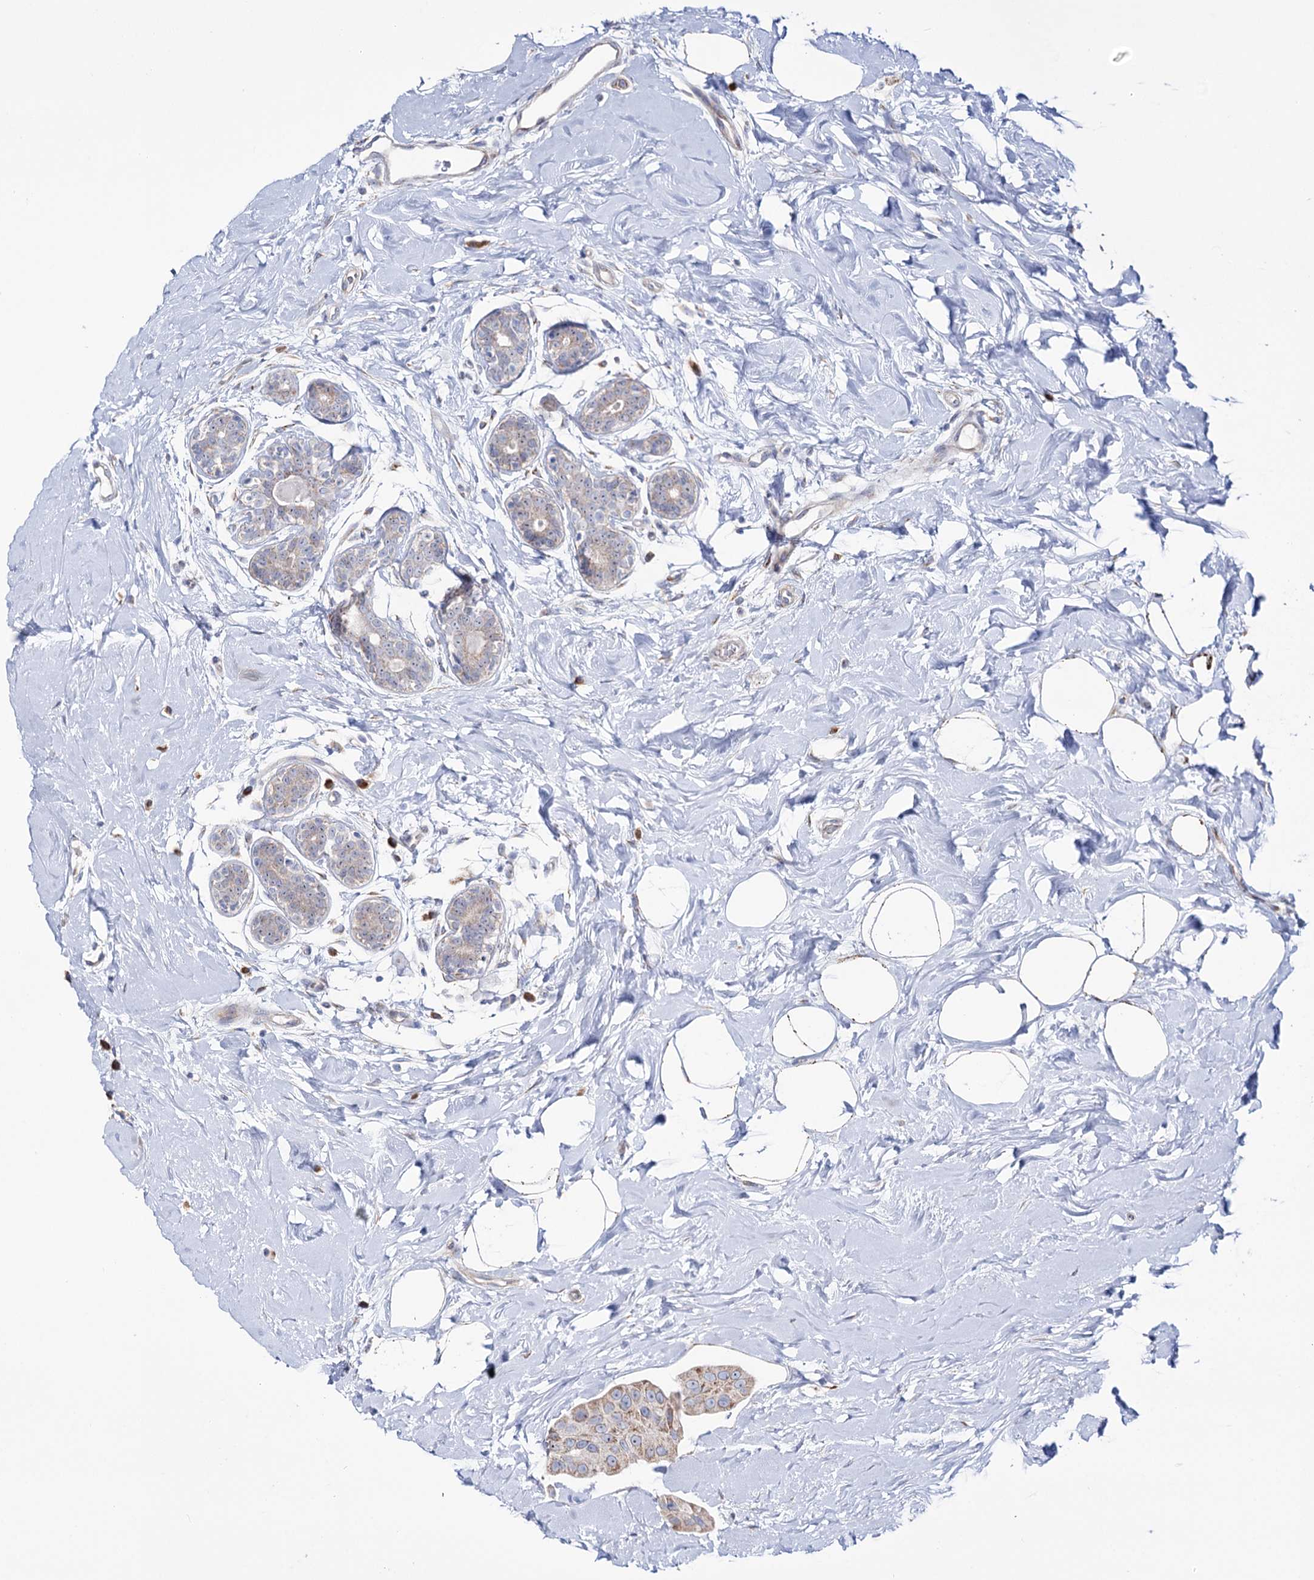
{"staining": {"intensity": "weak", "quantity": "<25%", "location": "cytoplasmic/membranous"}, "tissue": "breast cancer", "cell_type": "Tumor cells", "image_type": "cancer", "snomed": [{"axis": "morphology", "description": "Normal tissue, NOS"}, {"axis": "morphology", "description": "Duct carcinoma"}, {"axis": "topography", "description": "Breast"}], "caption": "This histopathology image is of breast infiltrating ductal carcinoma stained with immunohistochemistry to label a protein in brown with the nuclei are counter-stained blue. There is no expression in tumor cells.", "gene": "METTL5", "patient": {"sex": "female", "age": 39}}